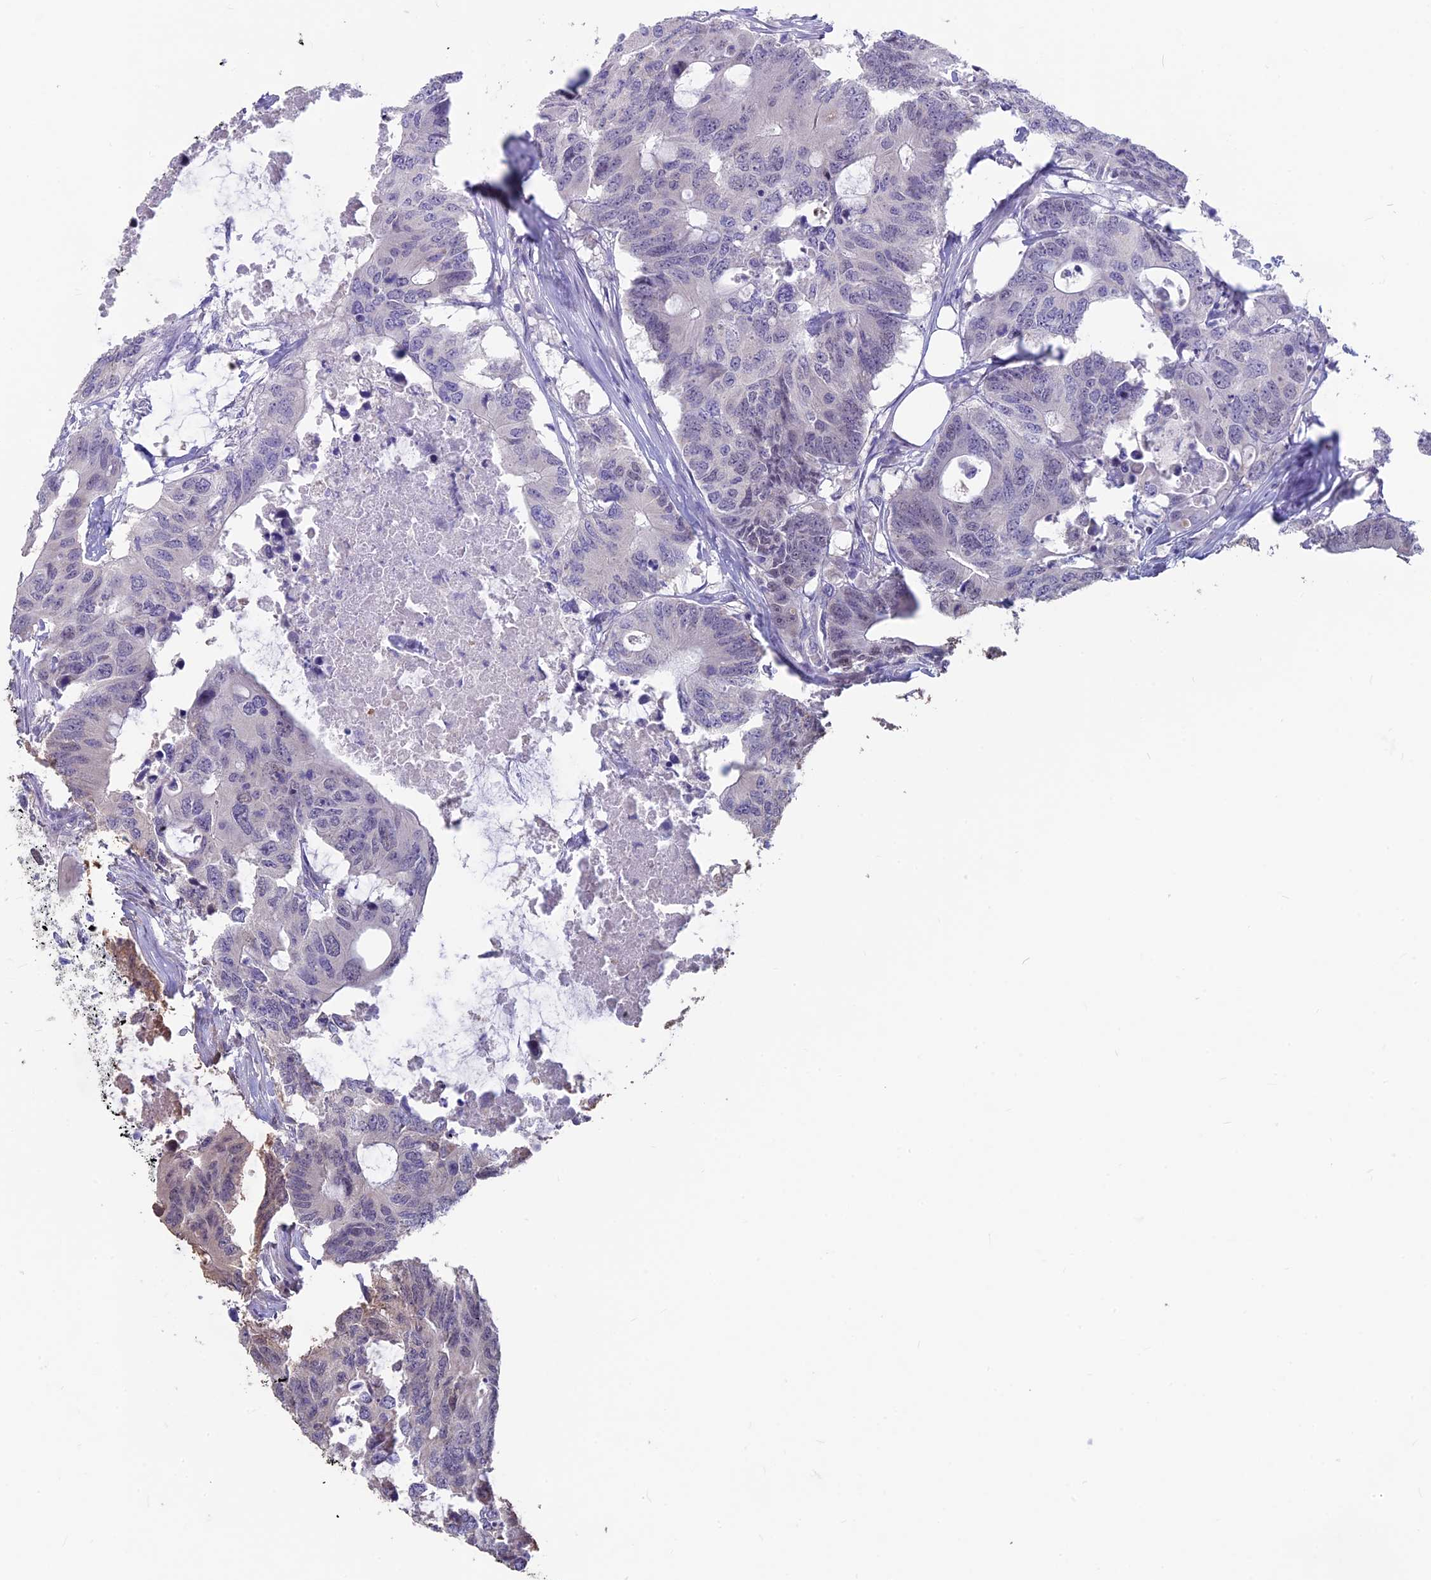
{"staining": {"intensity": "weak", "quantity": "<25%", "location": "nuclear"}, "tissue": "colorectal cancer", "cell_type": "Tumor cells", "image_type": "cancer", "snomed": [{"axis": "morphology", "description": "Adenocarcinoma, NOS"}, {"axis": "topography", "description": "Colon"}], "caption": "An immunohistochemistry histopathology image of colorectal cancer (adenocarcinoma) is shown. There is no staining in tumor cells of colorectal cancer (adenocarcinoma). The staining is performed using DAB brown chromogen with nuclei counter-stained in using hematoxylin.", "gene": "SNTN", "patient": {"sex": "male", "age": 71}}